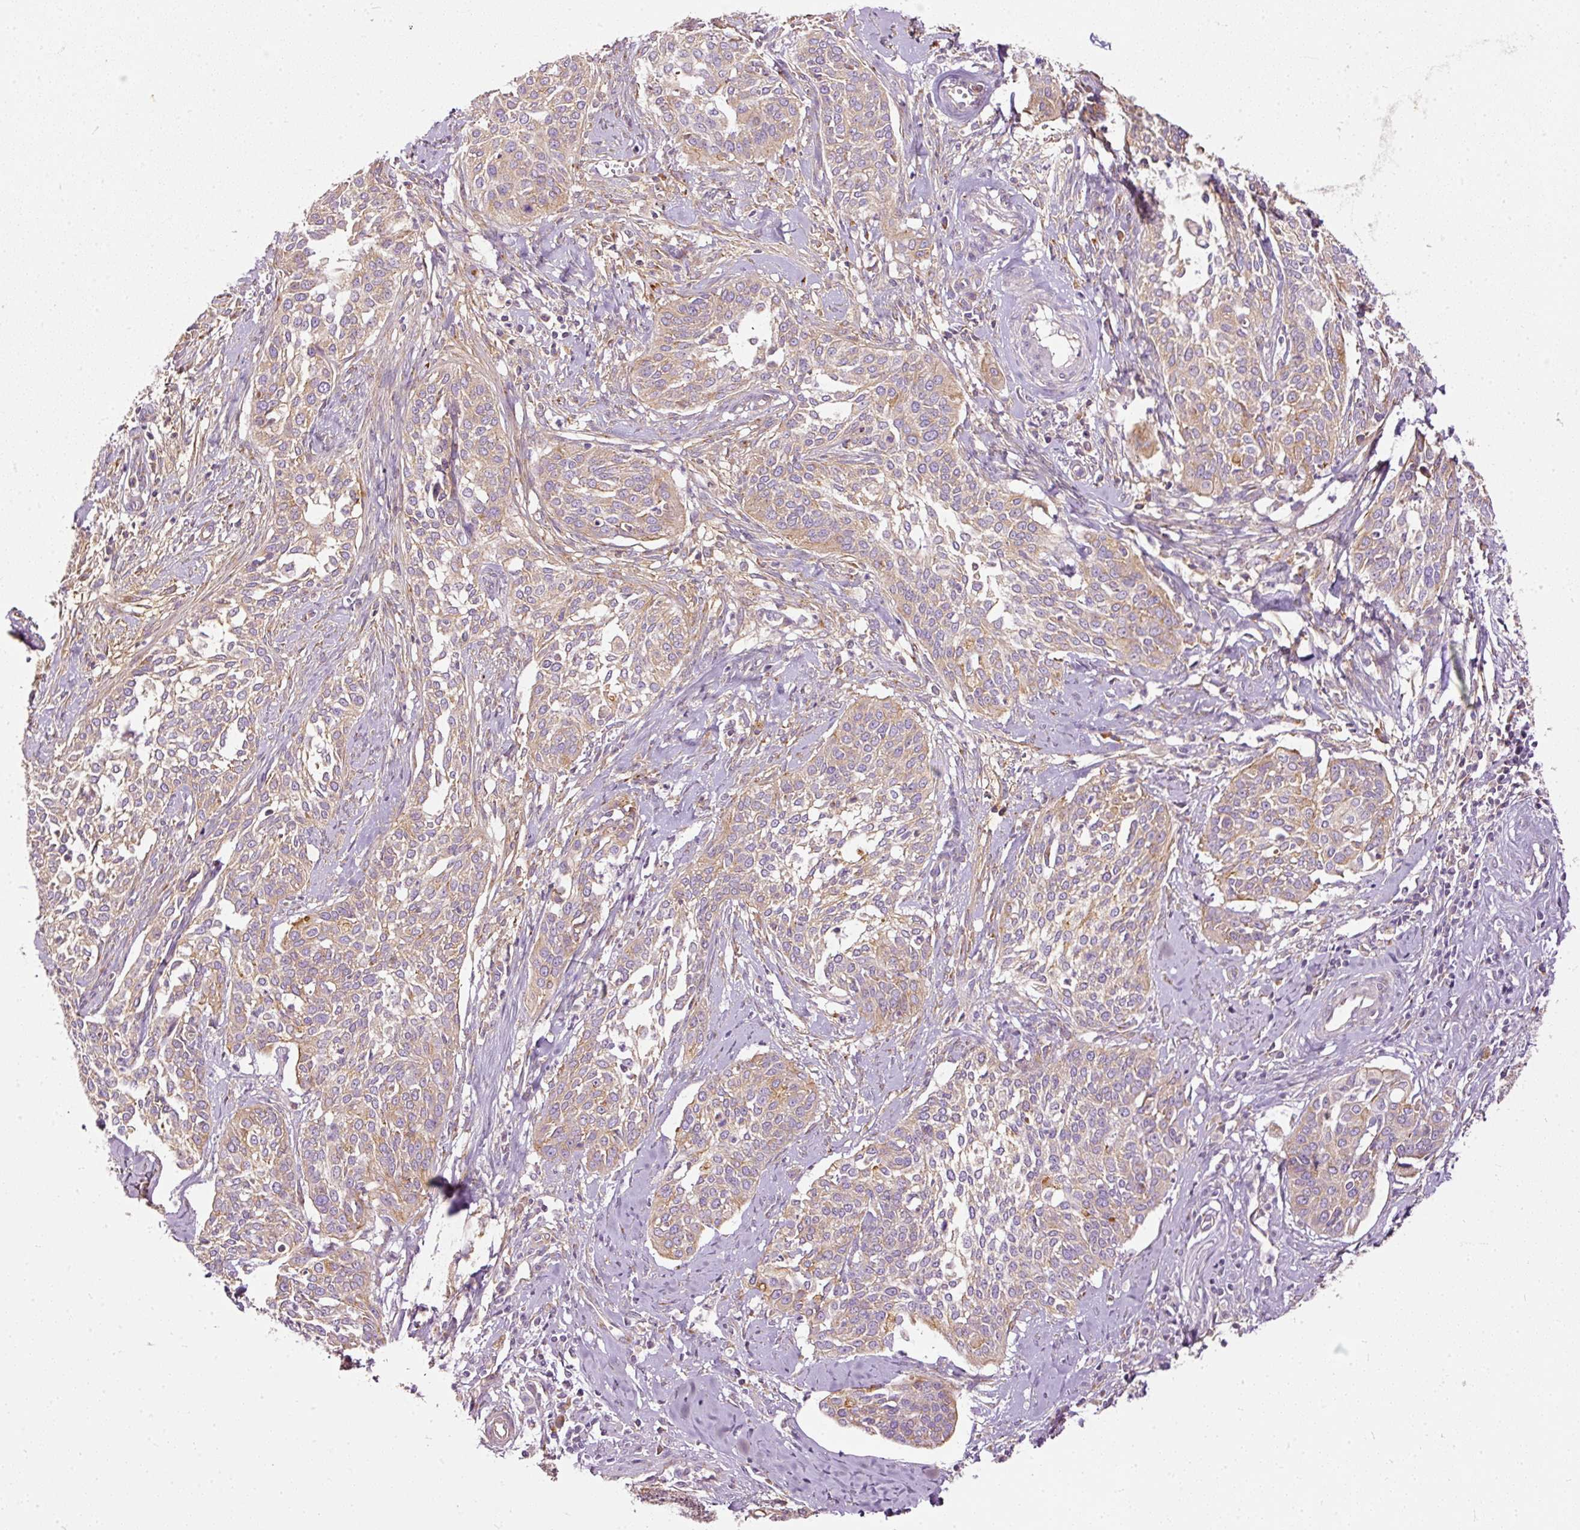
{"staining": {"intensity": "weak", "quantity": "25%-75%", "location": "cytoplasmic/membranous"}, "tissue": "cervical cancer", "cell_type": "Tumor cells", "image_type": "cancer", "snomed": [{"axis": "morphology", "description": "Squamous cell carcinoma, NOS"}, {"axis": "topography", "description": "Cervix"}], "caption": "Weak cytoplasmic/membranous staining is present in about 25%-75% of tumor cells in cervical squamous cell carcinoma.", "gene": "PAQR9", "patient": {"sex": "female", "age": 44}}